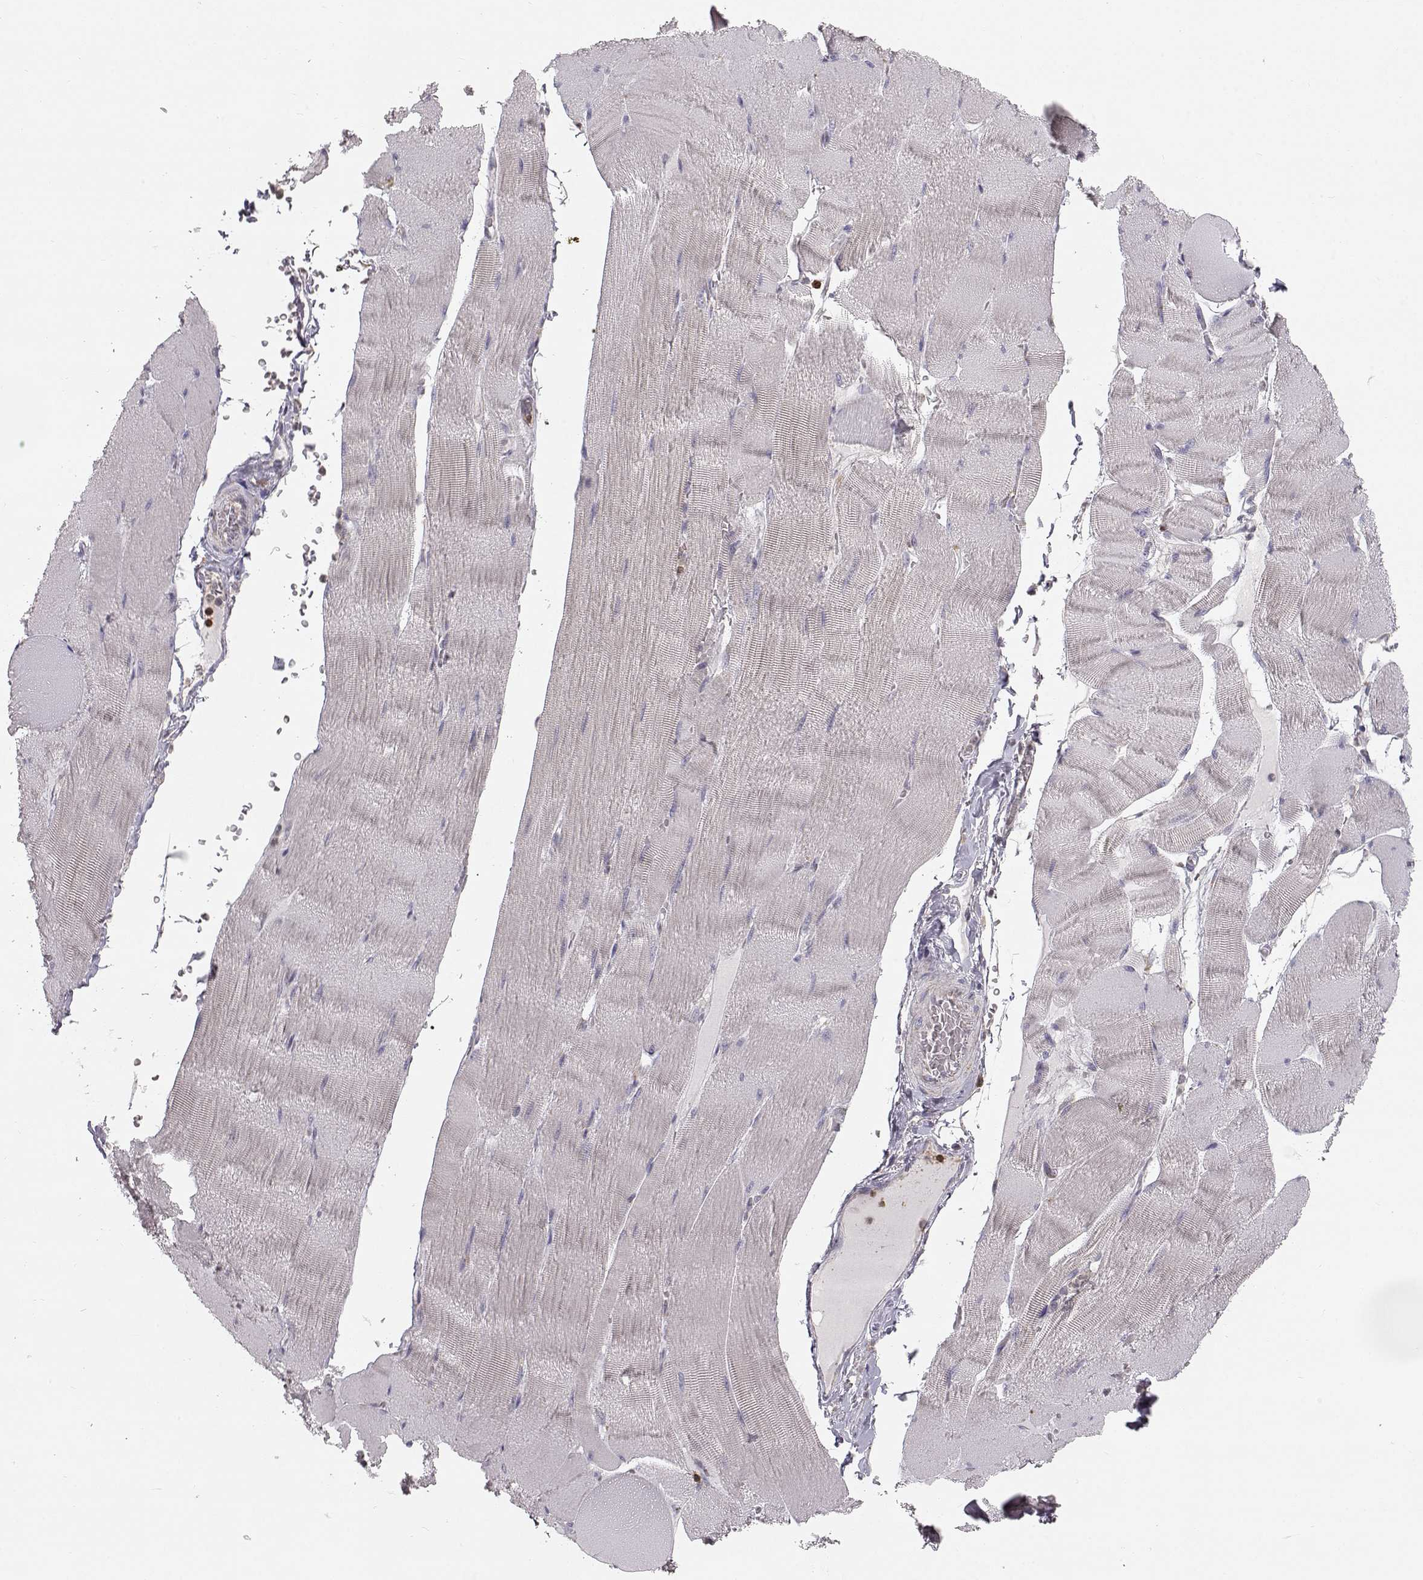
{"staining": {"intensity": "negative", "quantity": "none", "location": "none"}, "tissue": "skeletal muscle", "cell_type": "Myocytes", "image_type": "normal", "snomed": [{"axis": "morphology", "description": "Normal tissue, NOS"}, {"axis": "topography", "description": "Skeletal muscle"}], "caption": "This is an IHC photomicrograph of benign skeletal muscle. There is no expression in myocytes.", "gene": "GRAP2", "patient": {"sex": "male", "age": 56}}